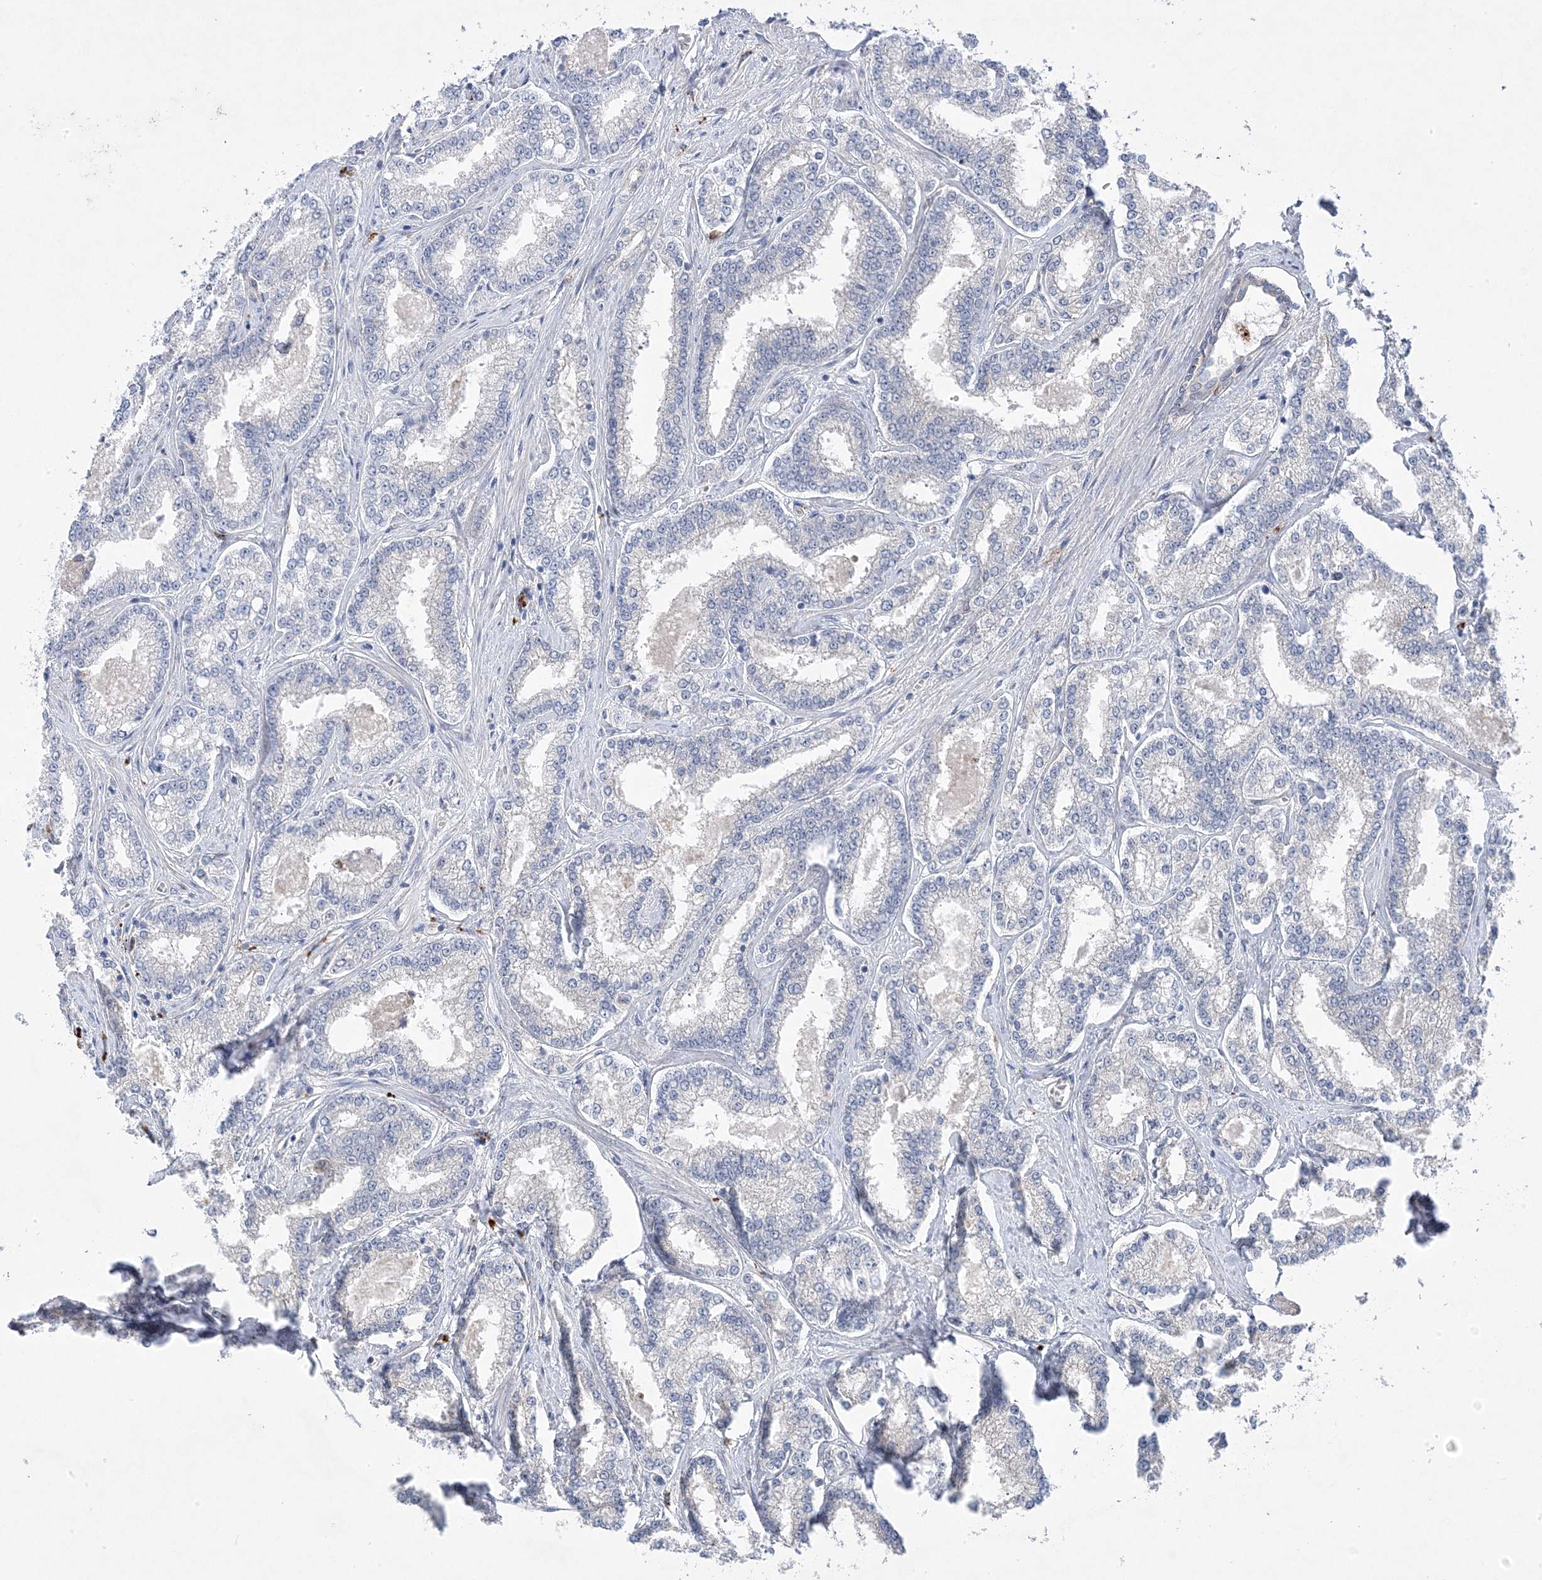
{"staining": {"intensity": "negative", "quantity": "none", "location": "none"}, "tissue": "prostate cancer", "cell_type": "Tumor cells", "image_type": "cancer", "snomed": [{"axis": "morphology", "description": "Normal tissue, NOS"}, {"axis": "morphology", "description": "Adenocarcinoma, High grade"}, {"axis": "topography", "description": "Prostate"}], "caption": "An immunohistochemistry (IHC) image of prostate cancer is shown. There is no staining in tumor cells of prostate cancer.", "gene": "ANAPC1", "patient": {"sex": "male", "age": 83}}